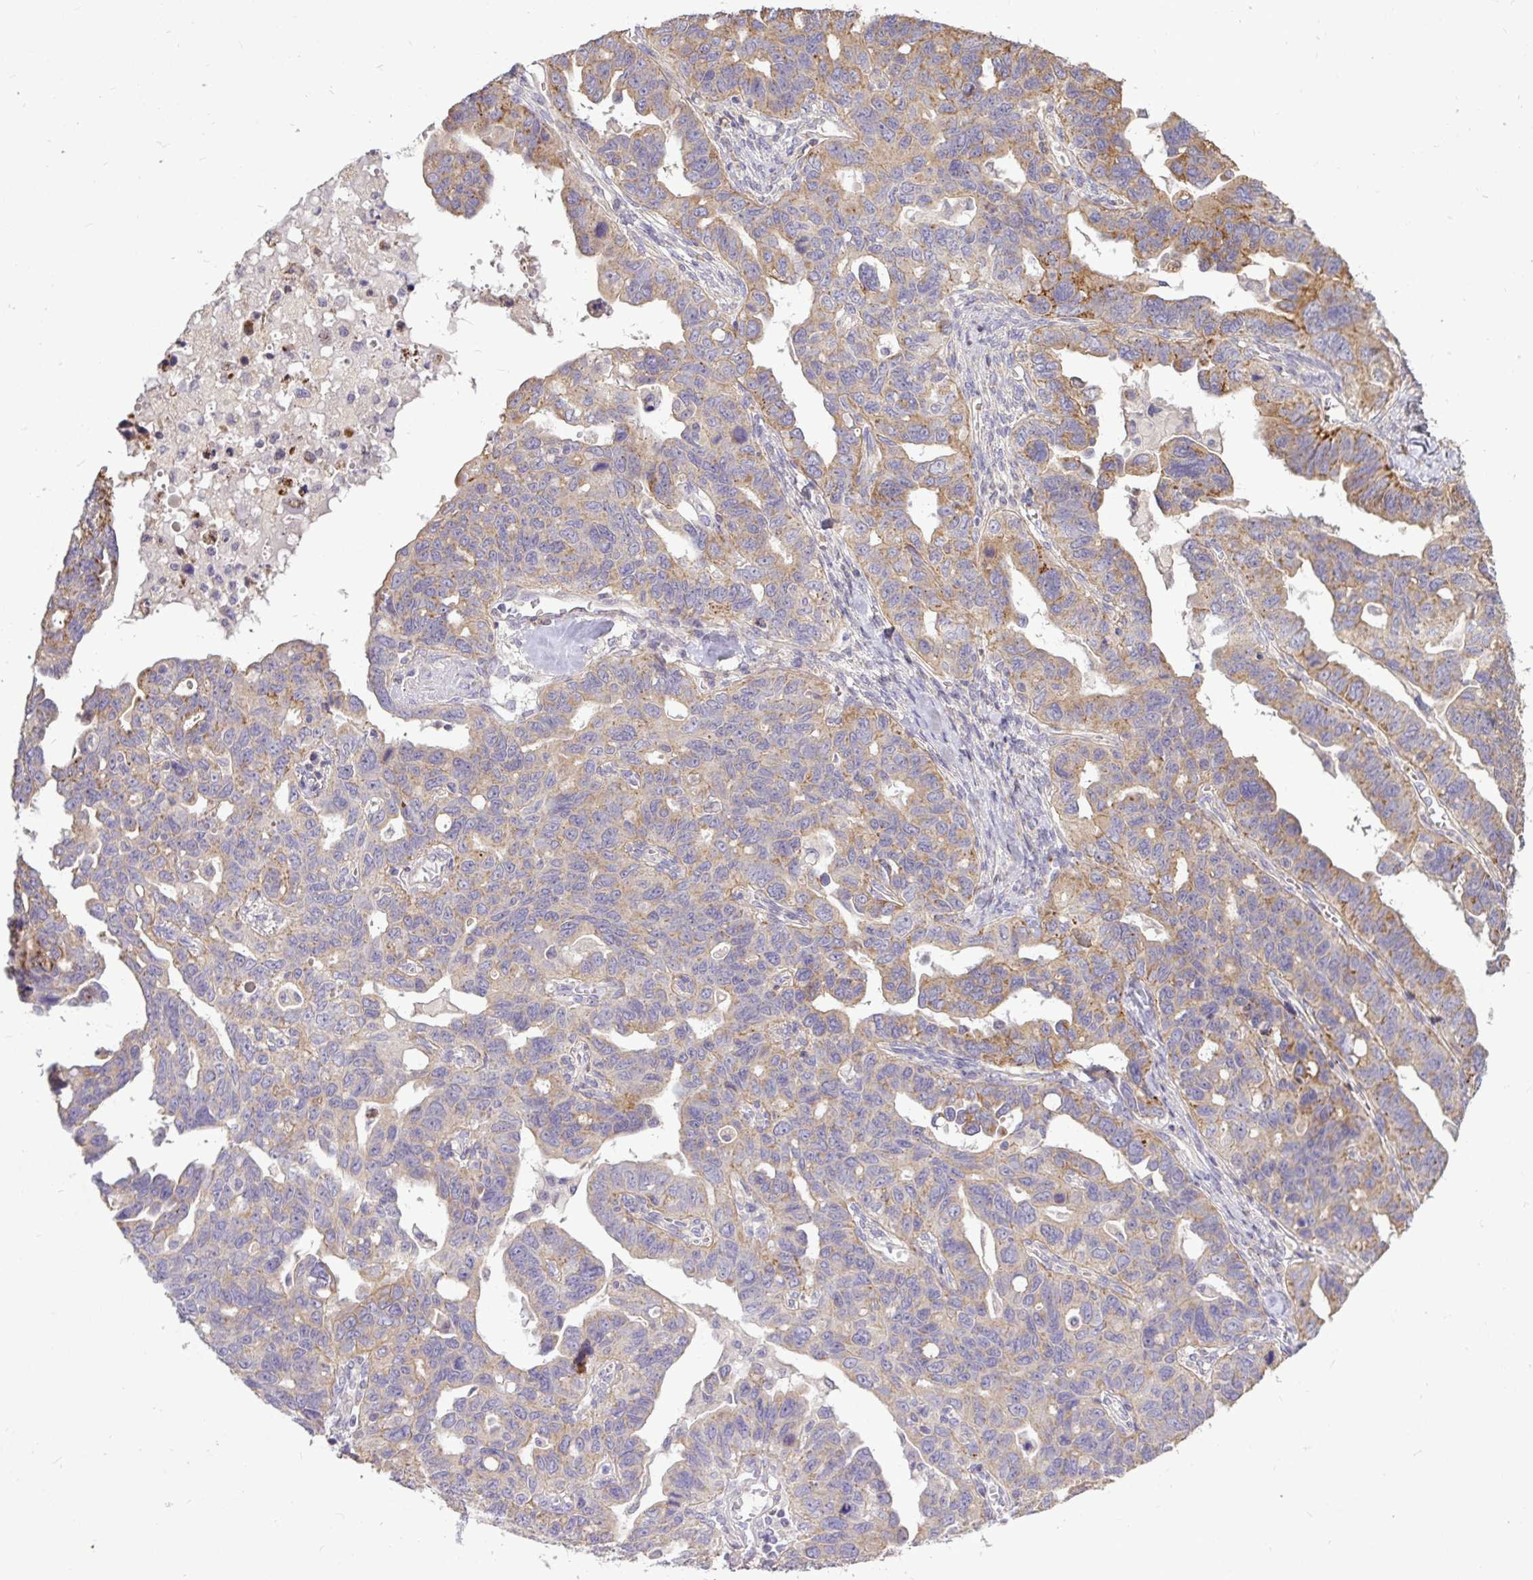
{"staining": {"intensity": "moderate", "quantity": "<25%", "location": "cytoplasmic/membranous"}, "tissue": "ovarian cancer", "cell_type": "Tumor cells", "image_type": "cancer", "snomed": [{"axis": "morphology", "description": "Cystadenocarcinoma, serous, NOS"}, {"axis": "topography", "description": "Ovary"}], "caption": "Immunohistochemistry (IHC) (DAB) staining of human ovarian serous cystadenocarcinoma exhibits moderate cytoplasmic/membranous protein positivity in about <25% of tumor cells.", "gene": "STRIP1", "patient": {"sex": "female", "age": 69}}